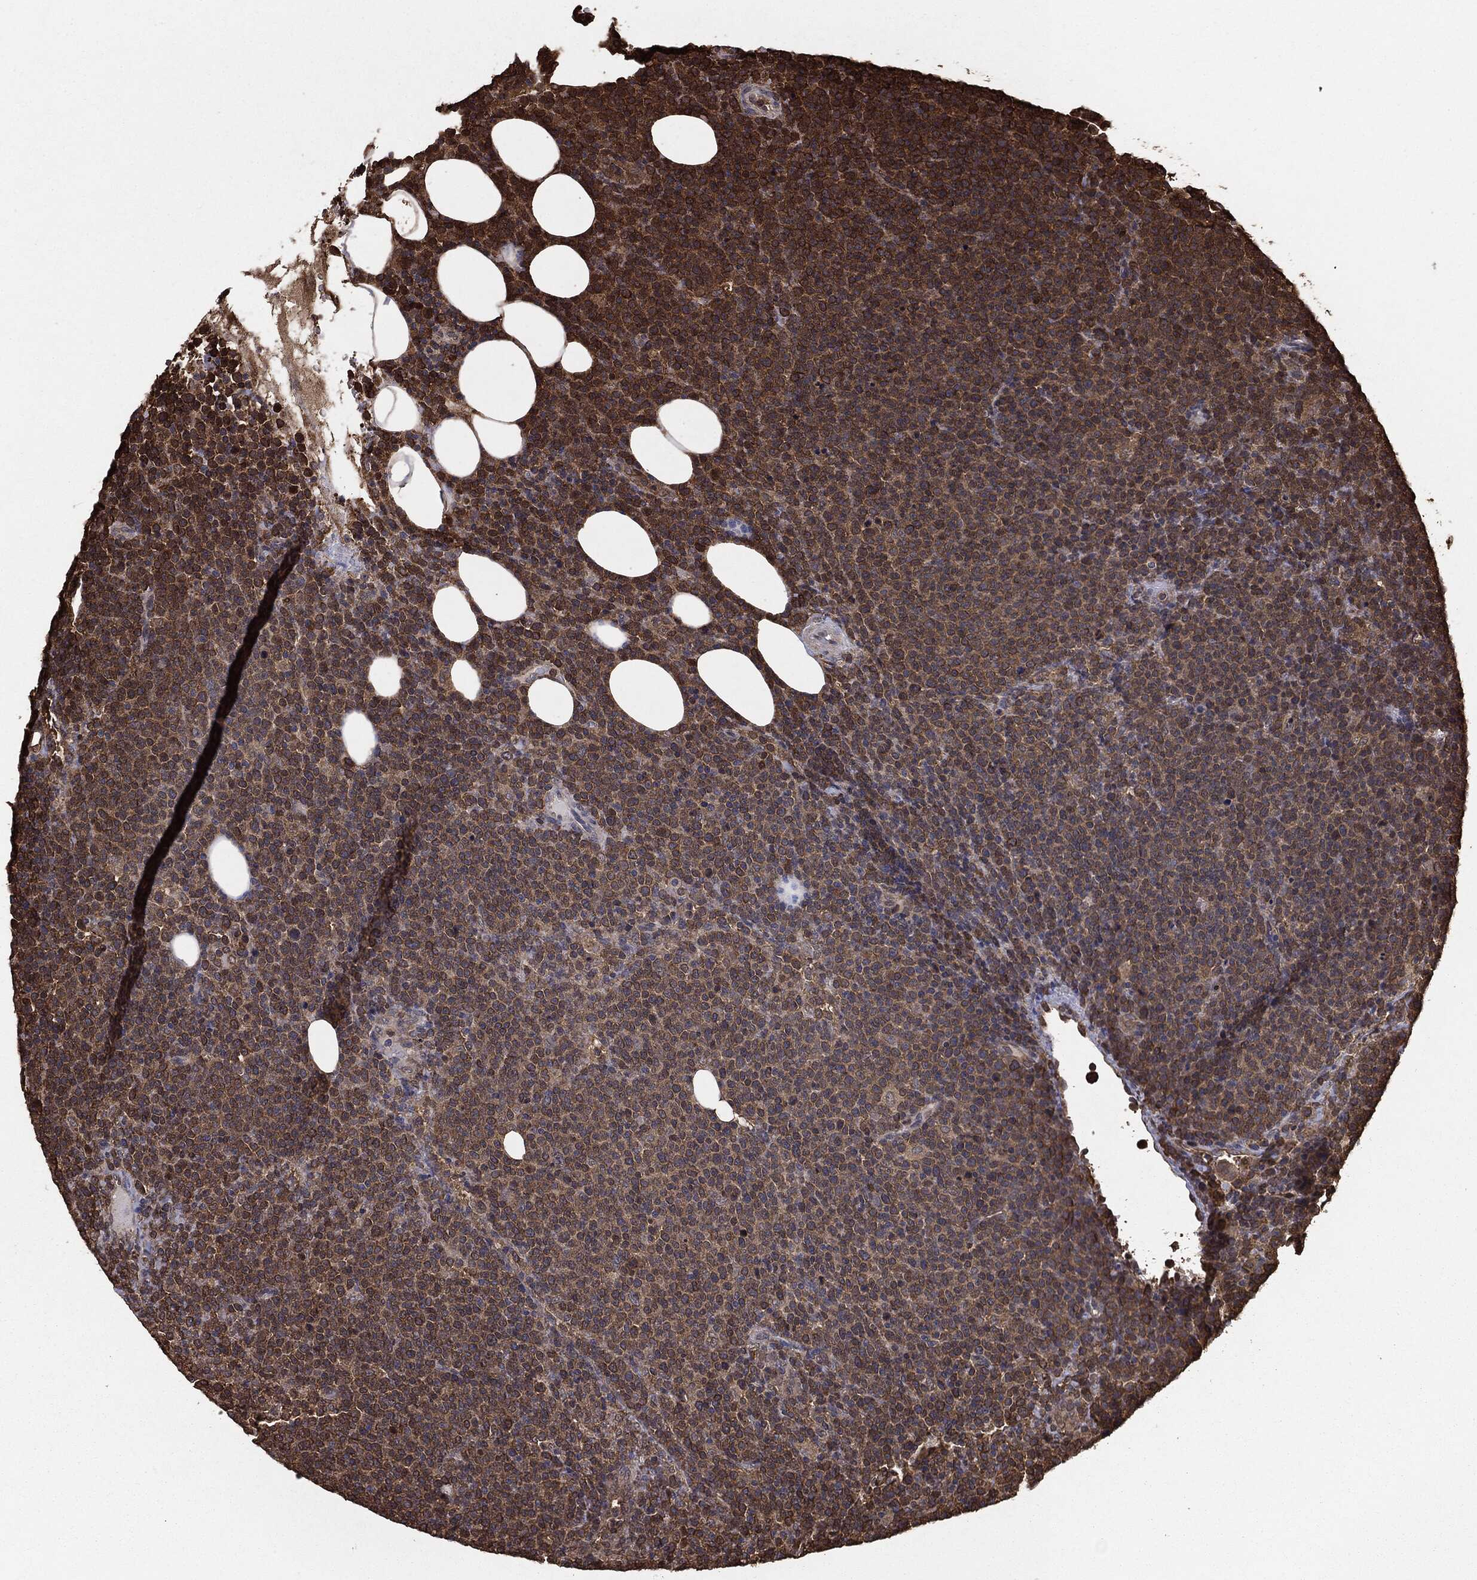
{"staining": {"intensity": "moderate", "quantity": ">75%", "location": "cytoplasmic/membranous"}, "tissue": "lymphoma", "cell_type": "Tumor cells", "image_type": "cancer", "snomed": [{"axis": "morphology", "description": "Malignant lymphoma, non-Hodgkin's type, High grade"}, {"axis": "topography", "description": "Lymph node"}], "caption": "The image exhibits staining of lymphoma, revealing moderate cytoplasmic/membranous protein positivity (brown color) within tumor cells.", "gene": "NME1", "patient": {"sex": "male", "age": 61}}